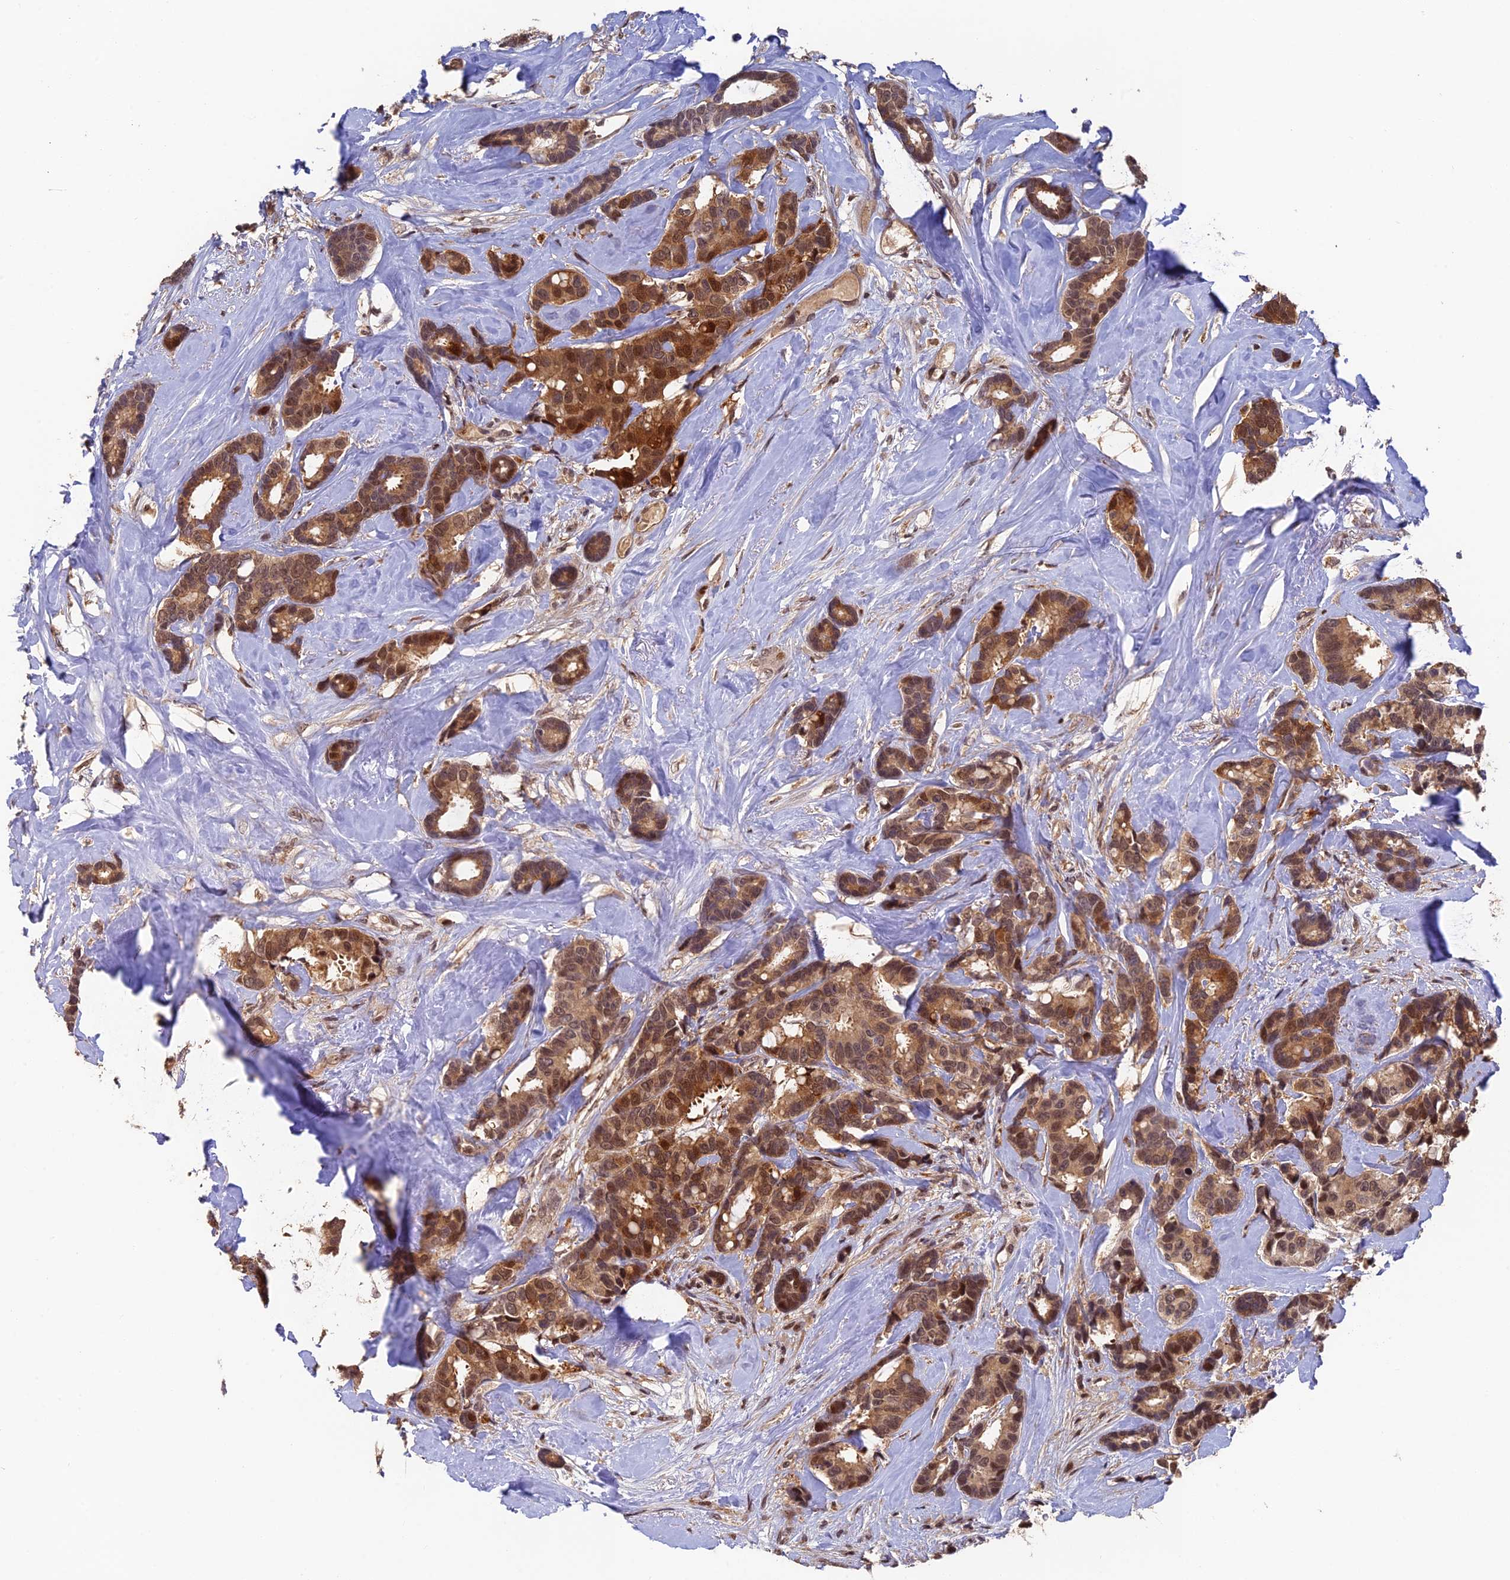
{"staining": {"intensity": "moderate", "quantity": ">75%", "location": "cytoplasmic/membranous,nuclear"}, "tissue": "breast cancer", "cell_type": "Tumor cells", "image_type": "cancer", "snomed": [{"axis": "morphology", "description": "Duct carcinoma"}, {"axis": "topography", "description": "Breast"}], "caption": "A high-resolution photomicrograph shows immunohistochemistry staining of breast cancer, which displays moderate cytoplasmic/membranous and nuclear staining in about >75% of tumor cells. (Brightfield microscopy of DAB IHC at high magnification).", "gene": "OSBPL1A", "patient": {"sex": "female", "age": 87}}